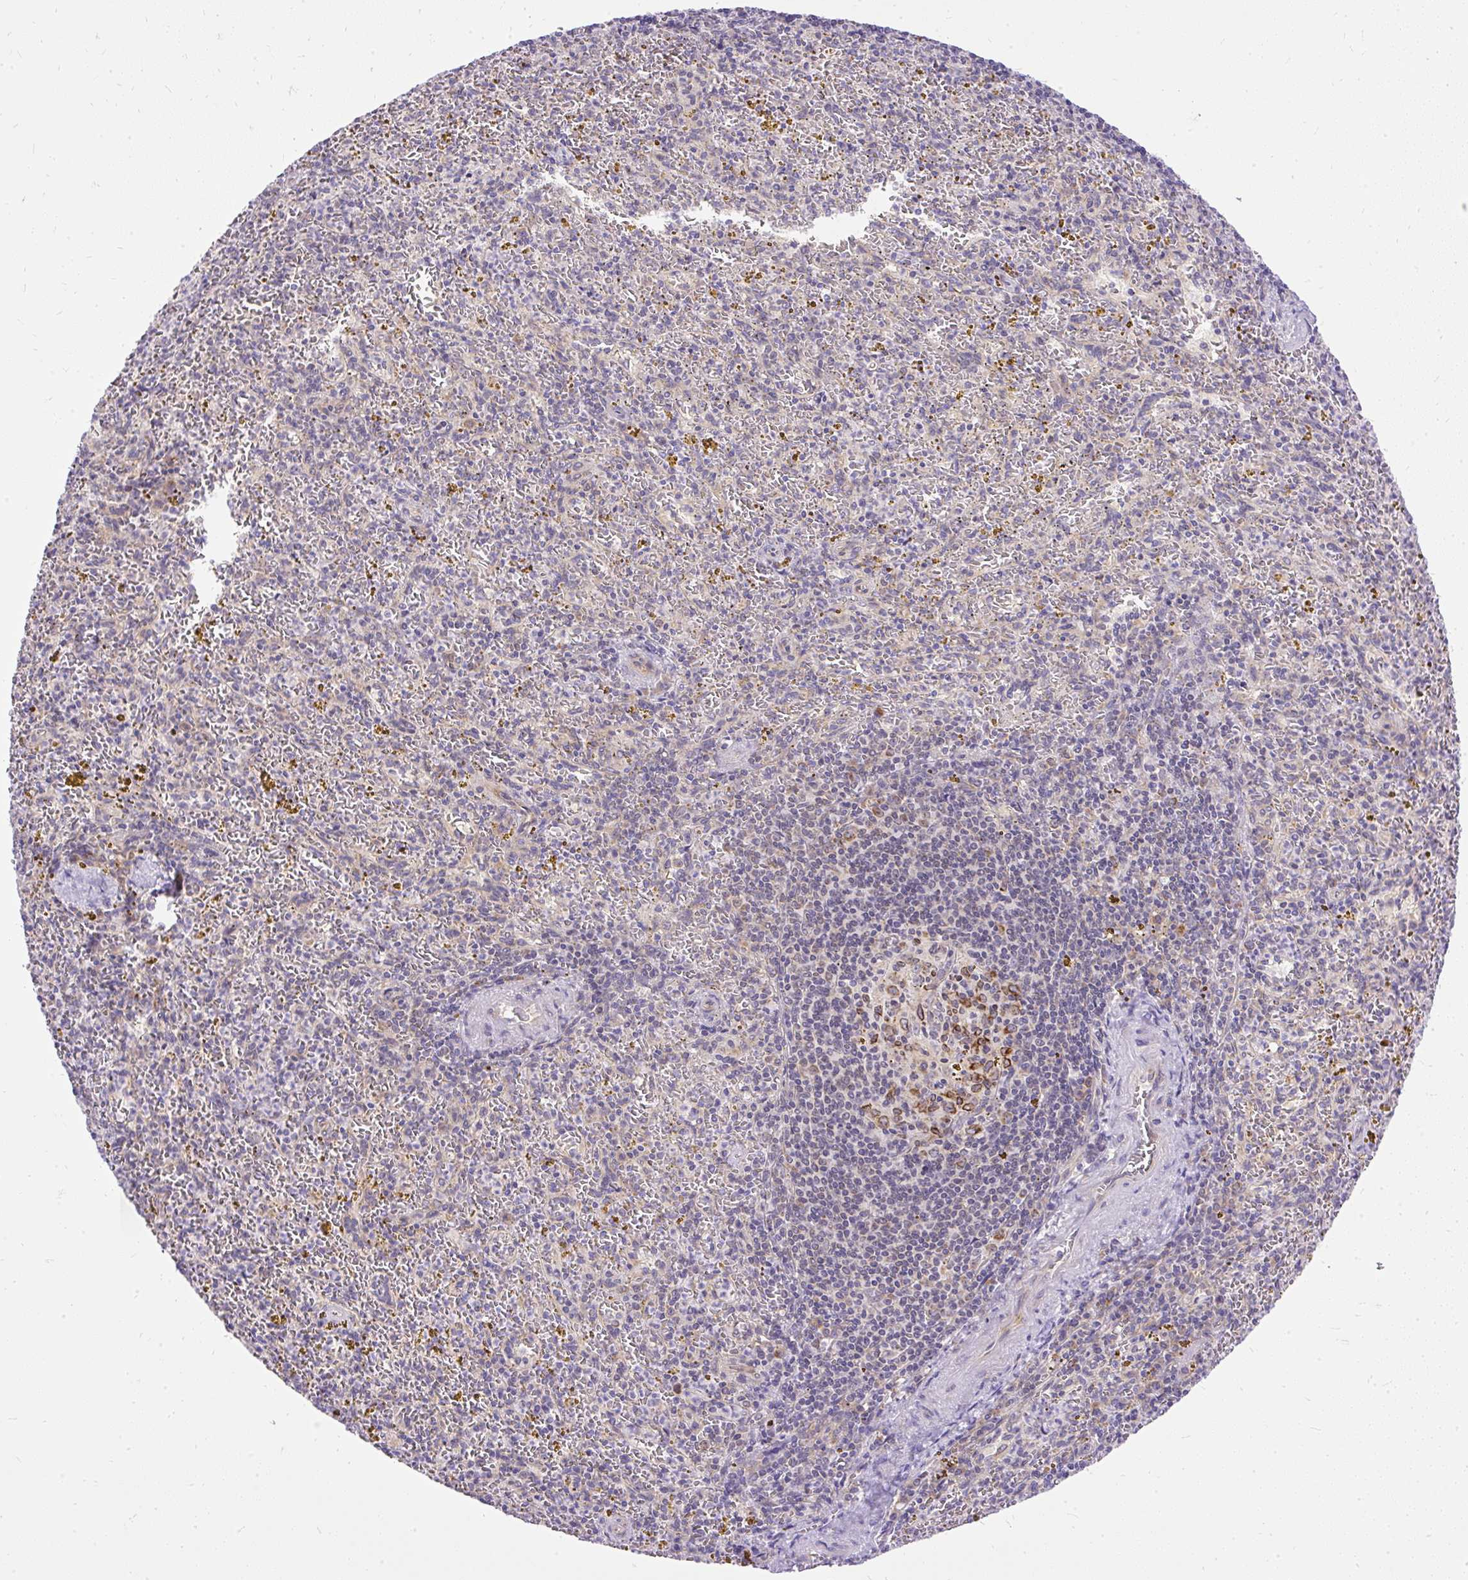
{"staining": {"intensity": "moderate", "quantity": "<25%", "location": "cytoplasmic/membranous"}, "tissue": "spleen", "cell_type": "Cells in red pulp", "image_type": "normal", "snomed": [{"axis": "morphology", "description": "Normal tissue, NOS"}, {"axis": "topography", "description": "Spleen"}], "caption": "IHC photomicrograph of normal human spleen stained for a protein (brown), which demonstrates low levels of moderate cytoplasmic/membranous staining in approximately <25% of cells in red pulp.", "gene": "AMFR", "patient": {"sex": "male", "age": 57}}